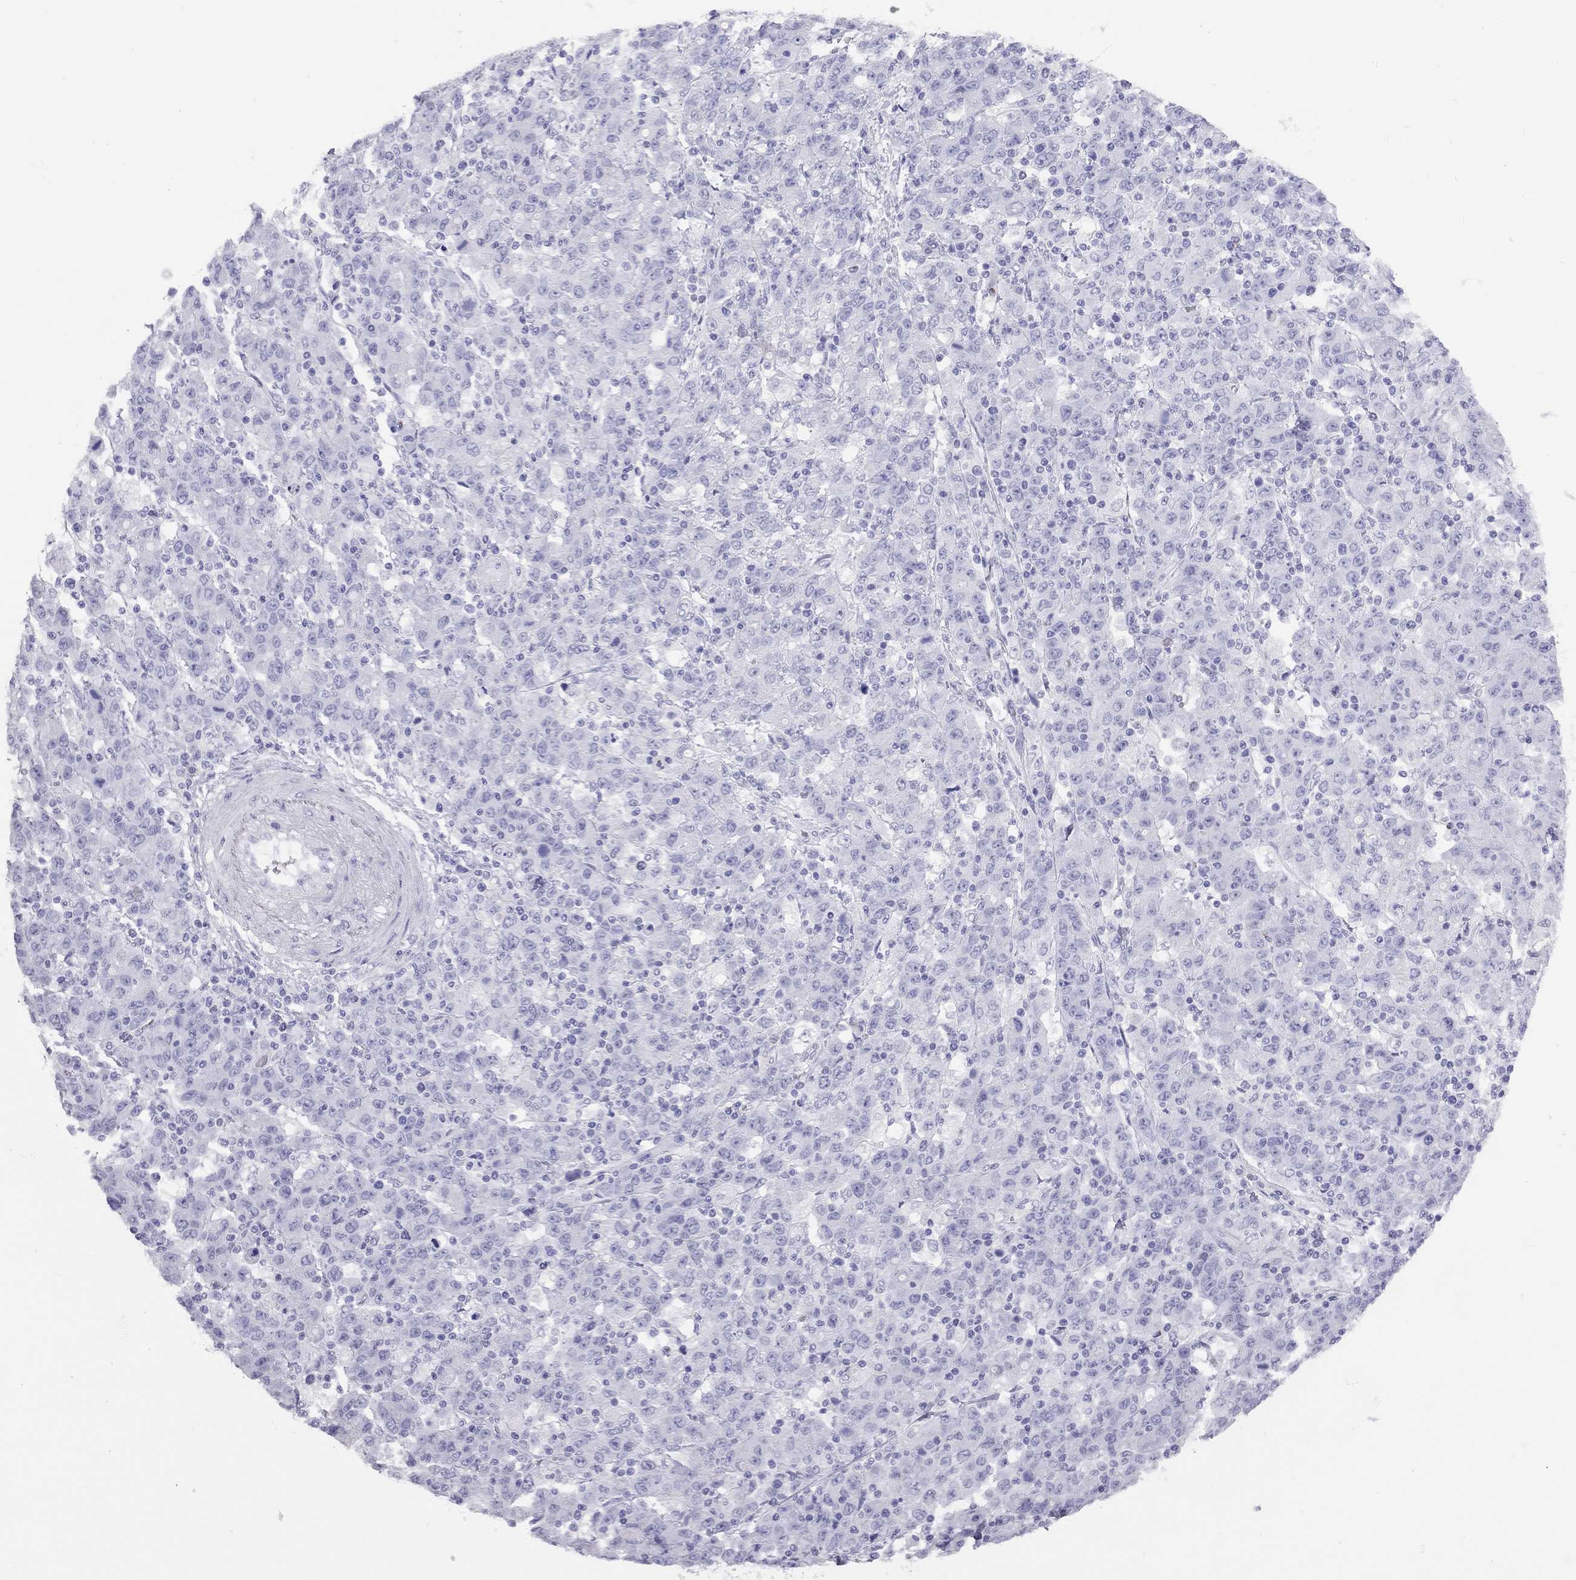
{"staining": {"intensity": "negative", "quantity": "none", "location": "none"}, "tissue": "stomach cancer", "cell_type": "Tumor cells", "image_type": "cancer", "snomed": [{"axis": "morphology", "description": "Adenocarcinoma, NOS"}, {"axis": "topography", "description": "Stomach, upper"}], "caption": "Stomach cancer (adenocarcinoma) was stained to show a protein in brown. There is no significant staining in tumor cells.", "gene": "STAG3", "patient": {"sex": "male", "age": 69}}